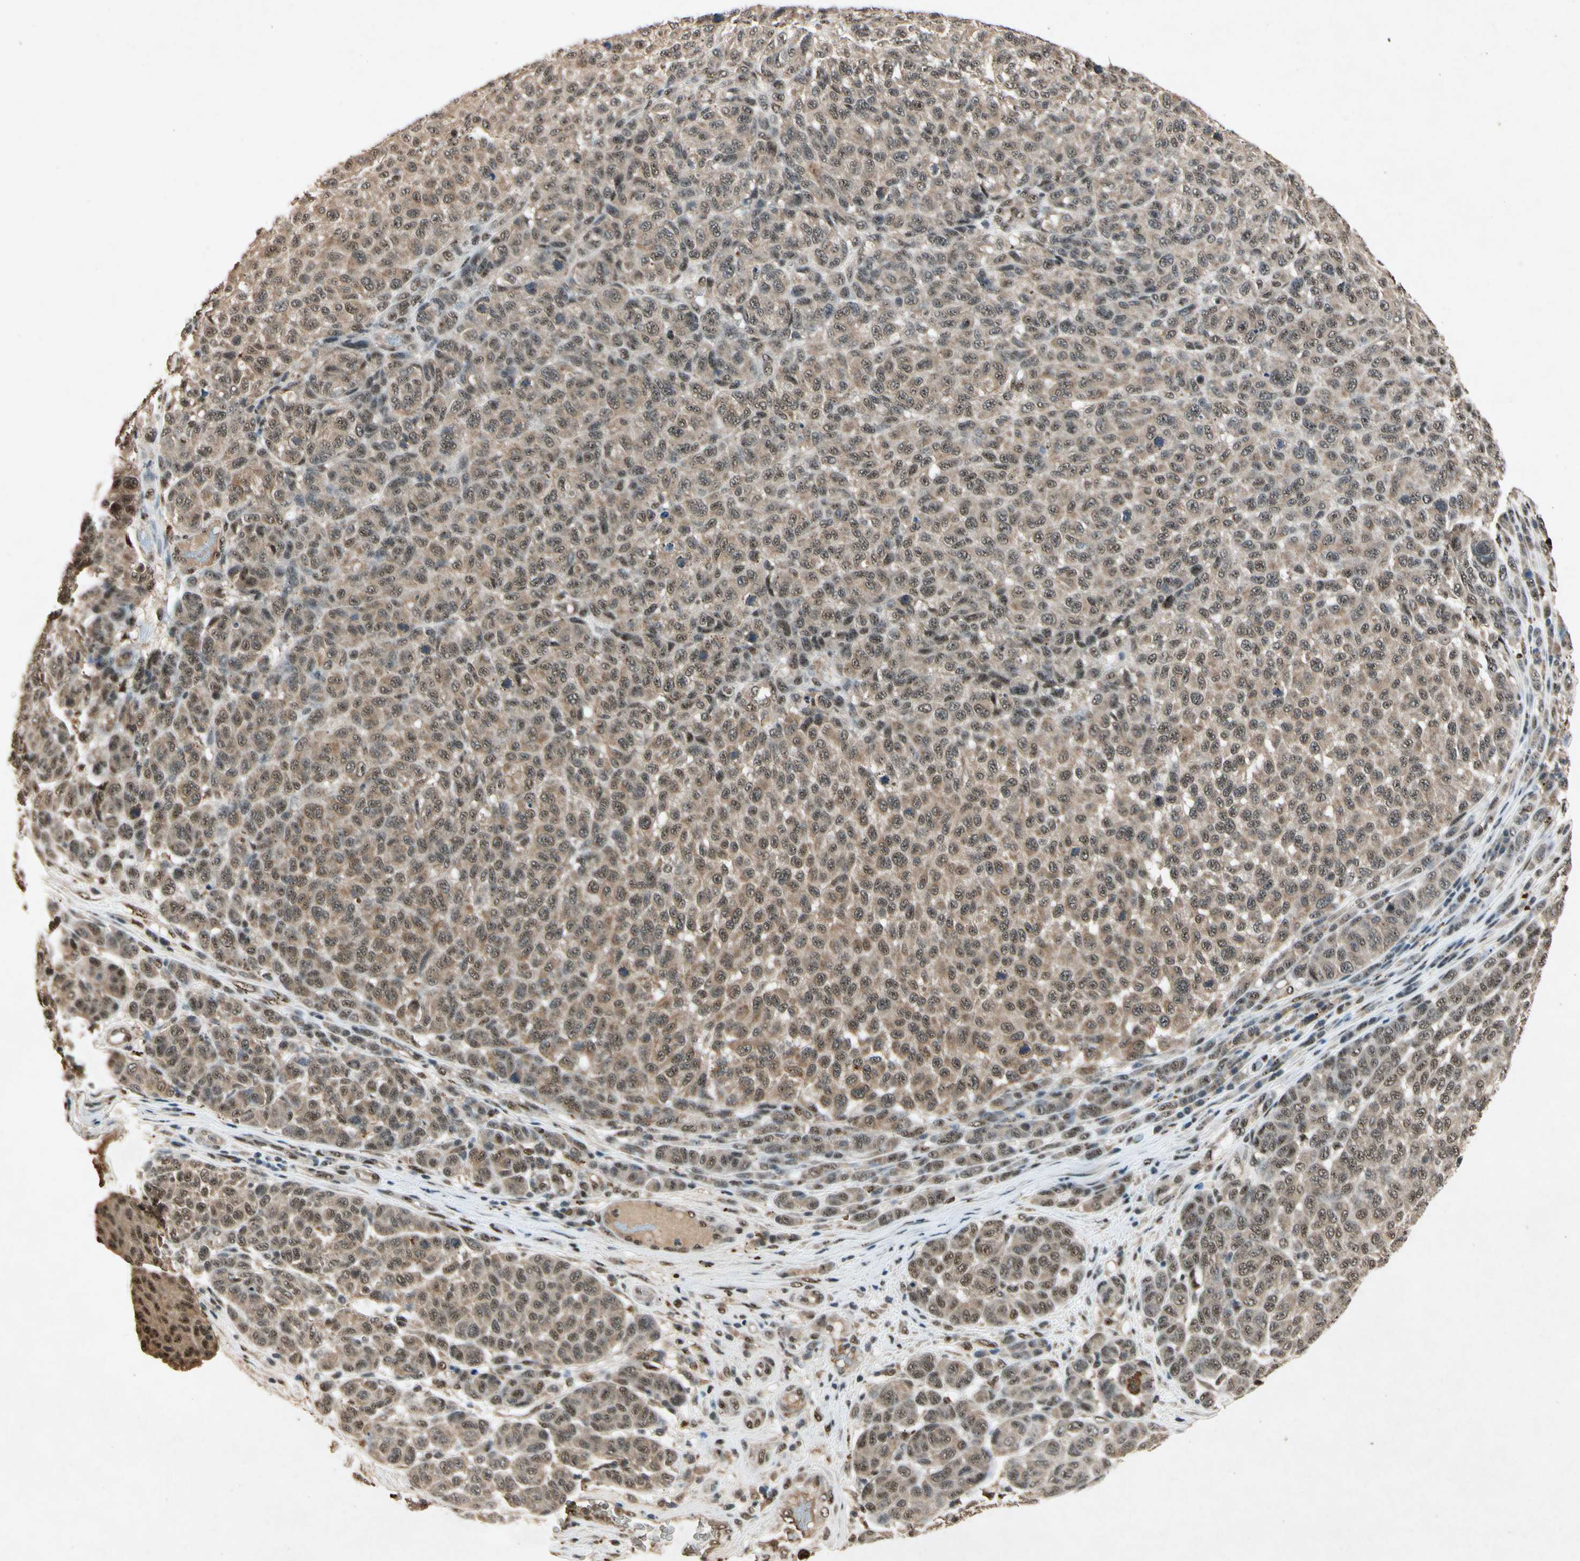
{"staining": {"intensity": "moderate", "quantity": ">75%", "location": "cytoplasmic/membranous,nuclear"}, "tissue": "melanoma", "cell_type": "Tumor cells", "image_type": "cancer", "snomed": [{"axis": "morphology", "description": "Malignant melanoma, NOS"}, {"axis": "topography", "description": "Skin"}], "caption": "IHC histopathology image of neoplastic tissue: human melanoma stained using immunohistochemistry reveals medium levels of moderate protein expression localized specifically in the cytoplasmic/membranous and nuclear of tumor cells, appearing as a cytoplasmic/membranous and nuclear brown color.", "gene": "PML", "patient": {"sex": "male", "age": 59}}